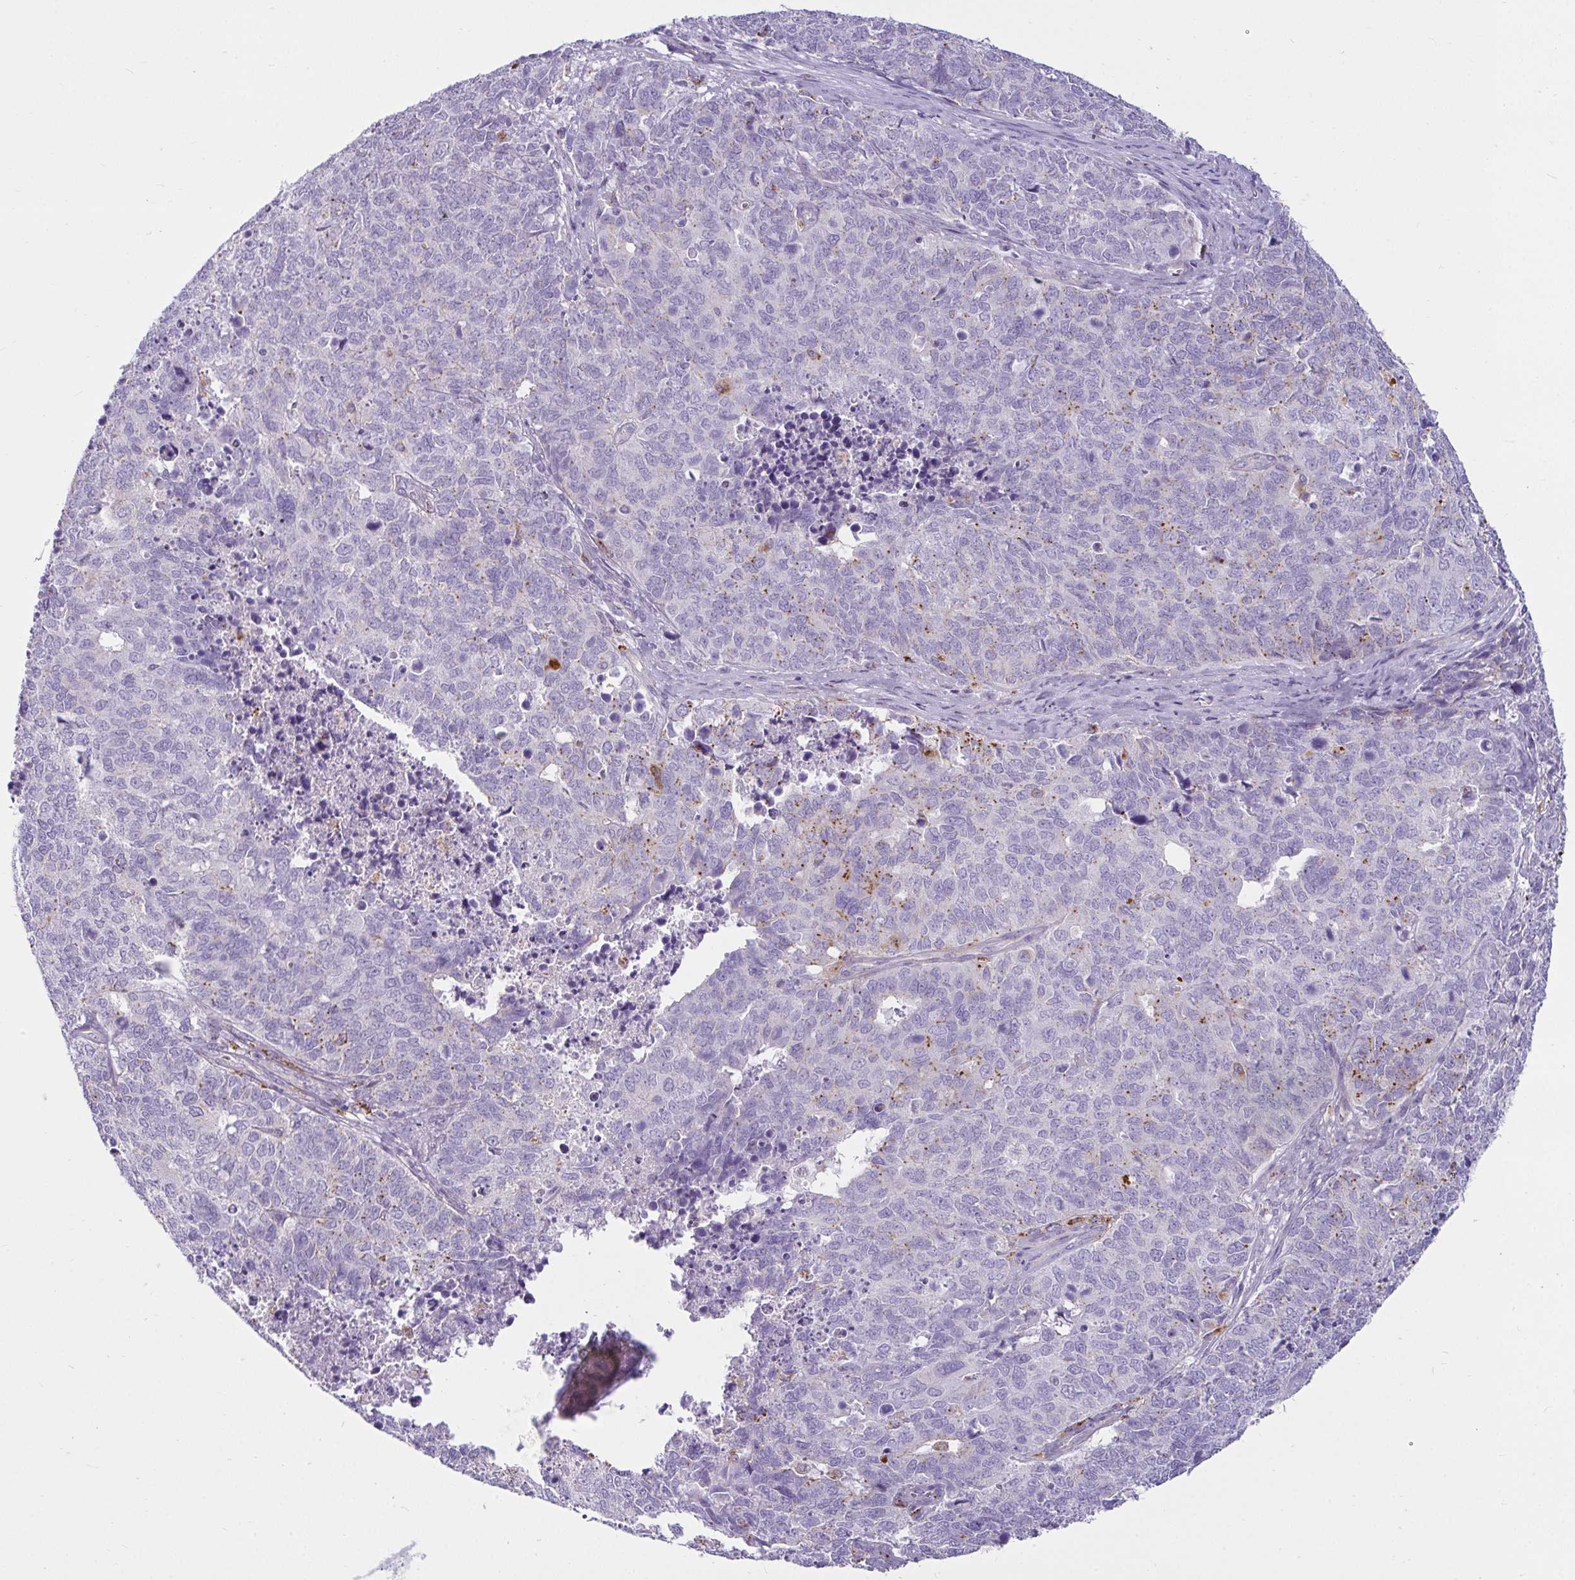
{"staining": {"intensity": "moderate", "quantity": "<25%", "location": "cytoplasmic/membranous"}, "tissue": "cervical cancer", "cell_type": "Tumor cells", "image_type": "cancer", "snomed": [{"axis": "morphology", "description": "Adenocarcinoma, NOS"}, {"axis": "topography", "description": "Cervix"}], "caption": "High-power microscopy captured an immunohistochemistry (IHC) histopathology image of cervical cancer, revealing moderate cytoplasmic/membranous staining in about <25% of tumor cells.", "gene": "CTSZ", "patient": {"sex": "female", "age": 63}}